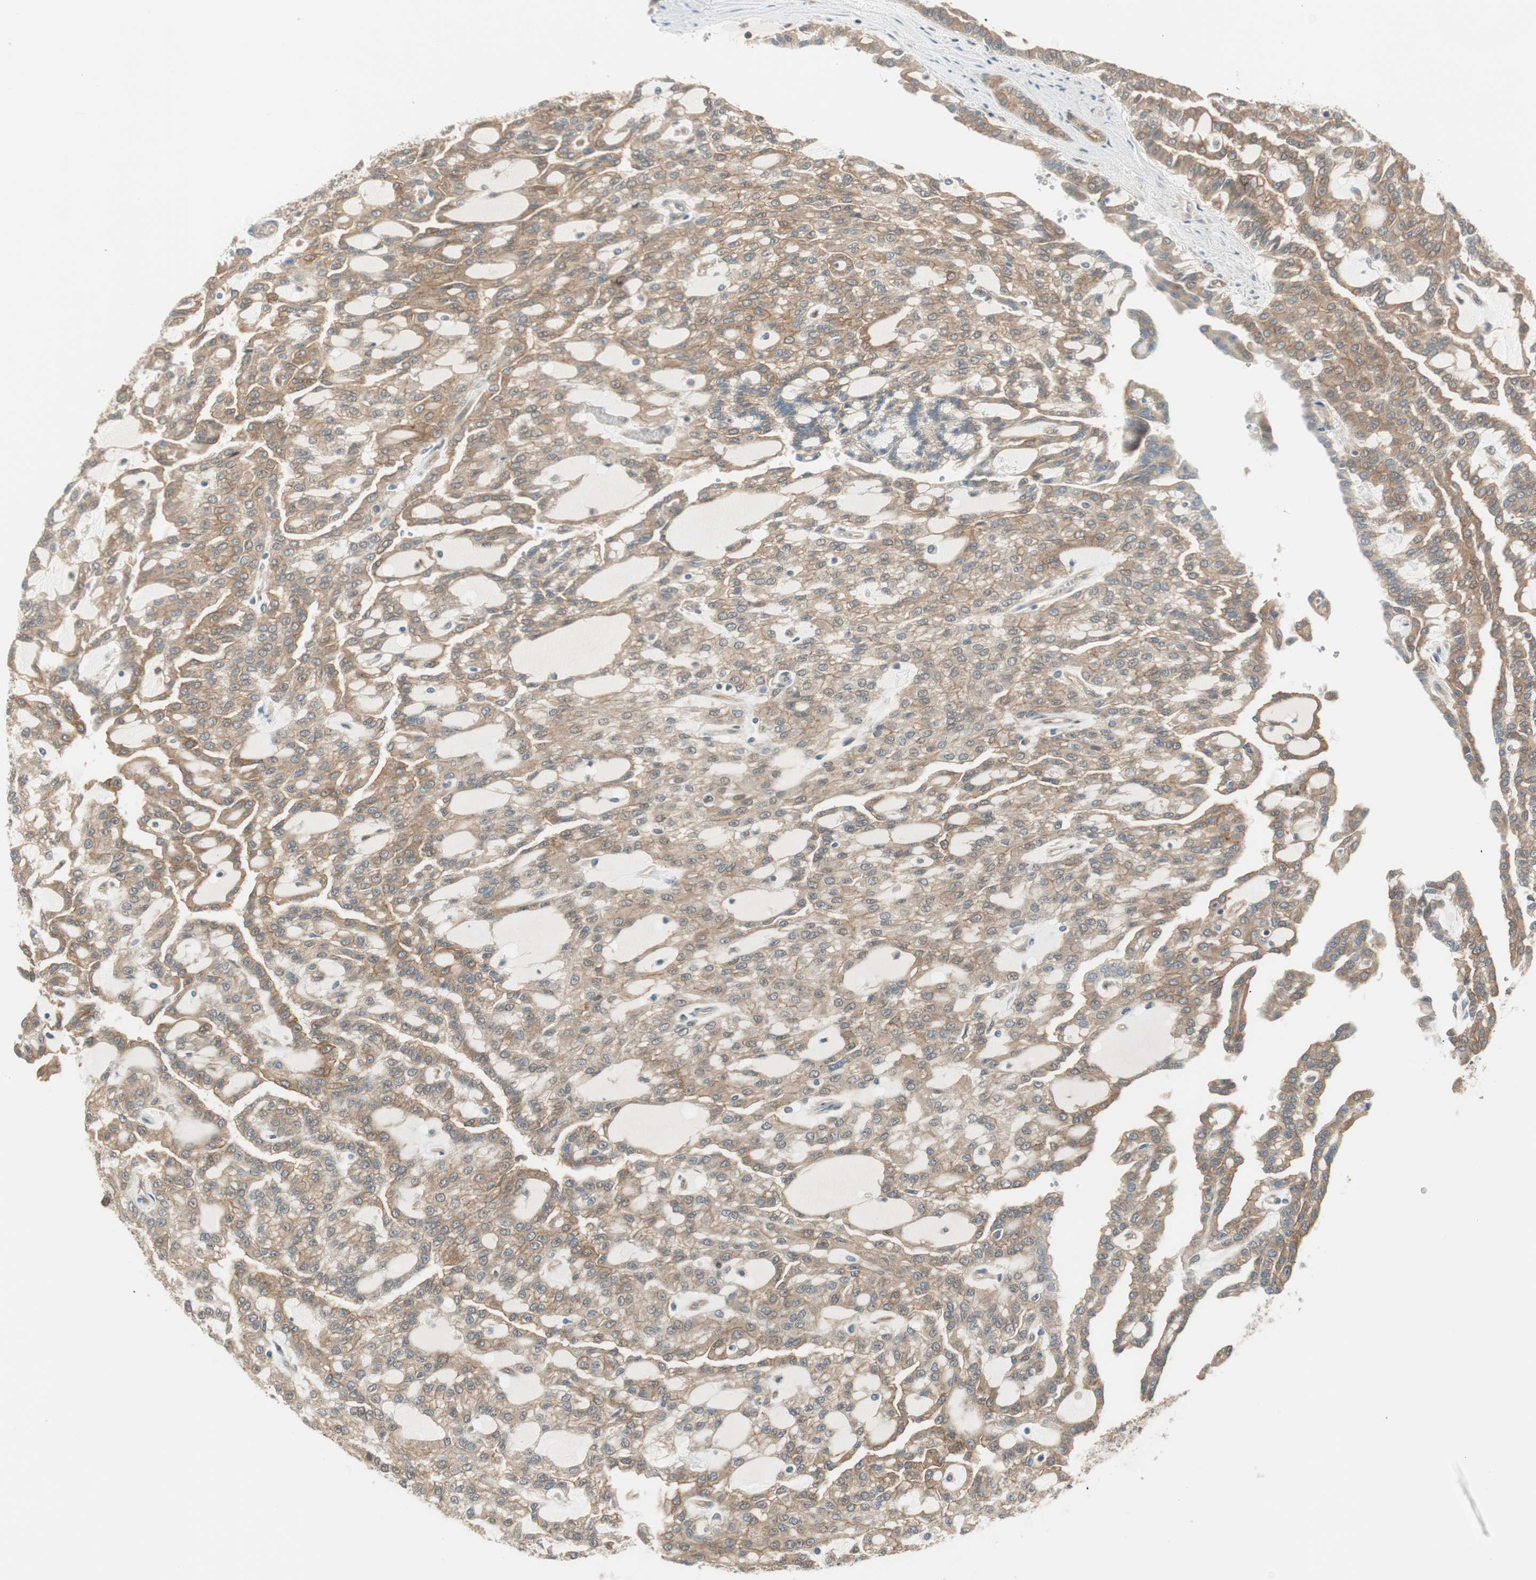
{"staining": {"intensity": "moderate", "quantity": ">75%", "location": "cytoplasmic/membranous"}, "tissue": "renal cancer", "cell_type": "Tumor cells", "image_type": "cancer", "snomed": [{"axis": "morphology", "description": "Adenocarcinoma, NOS"}, {"axis": "topography", "description": "Kidney"}], "caption": "A high-resolution image shows immunohistochemistry (IHC) staining of renal cancer, which displays moderate cytoplasmic/membranous staining in approximately >75% of tumor cells. The staining is performed using DAB (3,3'-diaminobenzidine) brown chromogen to label protein expression. The nuclei are counter-stained blue using hematoxylin.", "gene": "PSMD8", "patient": {"sex": "male", "age": 63}}